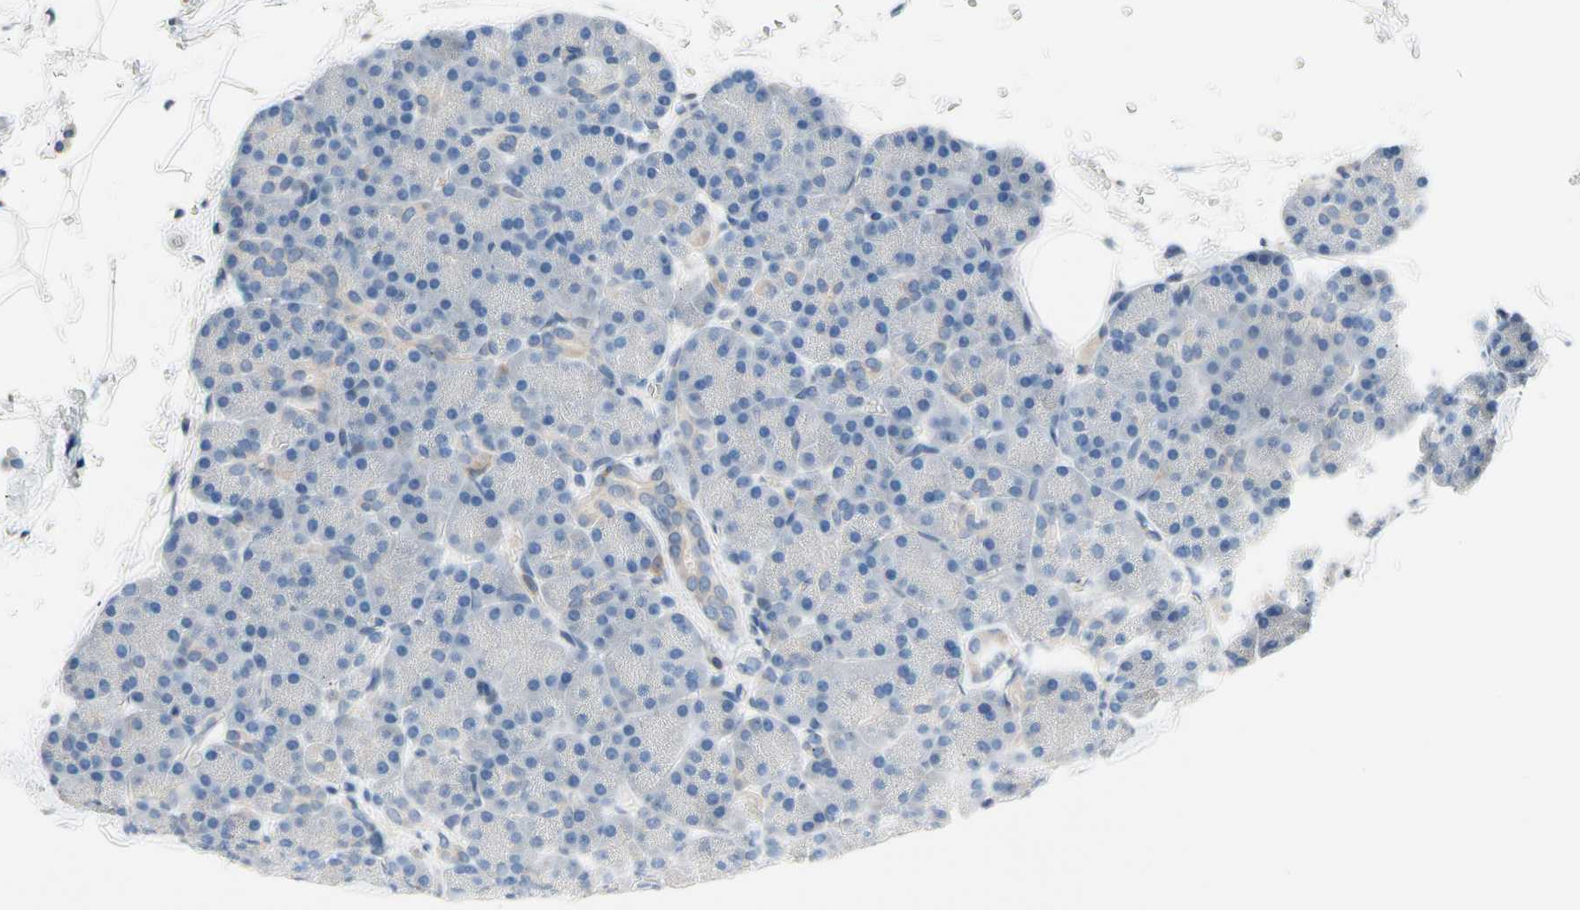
{"staining": {"intensity": "negative", "quantity": "none", "location": "none"}, "tissue": "pancreas", "cell_type": "Exocrine glandular cells", "image_type": "normal", "snomed": [{"axis": "morphology", "description": "Normal tissue, NOS"}, {"axis": "topography", "description": "Pancreas"}], "caption": "This is a photomicrograph of immunohistochemistry (IHC) staining of normal pancreas, which shows no staining in exocrine glandular cells. (Stains: DAB immunohistochemistry (IHC) with hematoxylin counter stain, Microscopy: brightfield microscopy at high magnification).", "gene": "MAP3K3", "patient": {"sex": "female", "age": 35}}